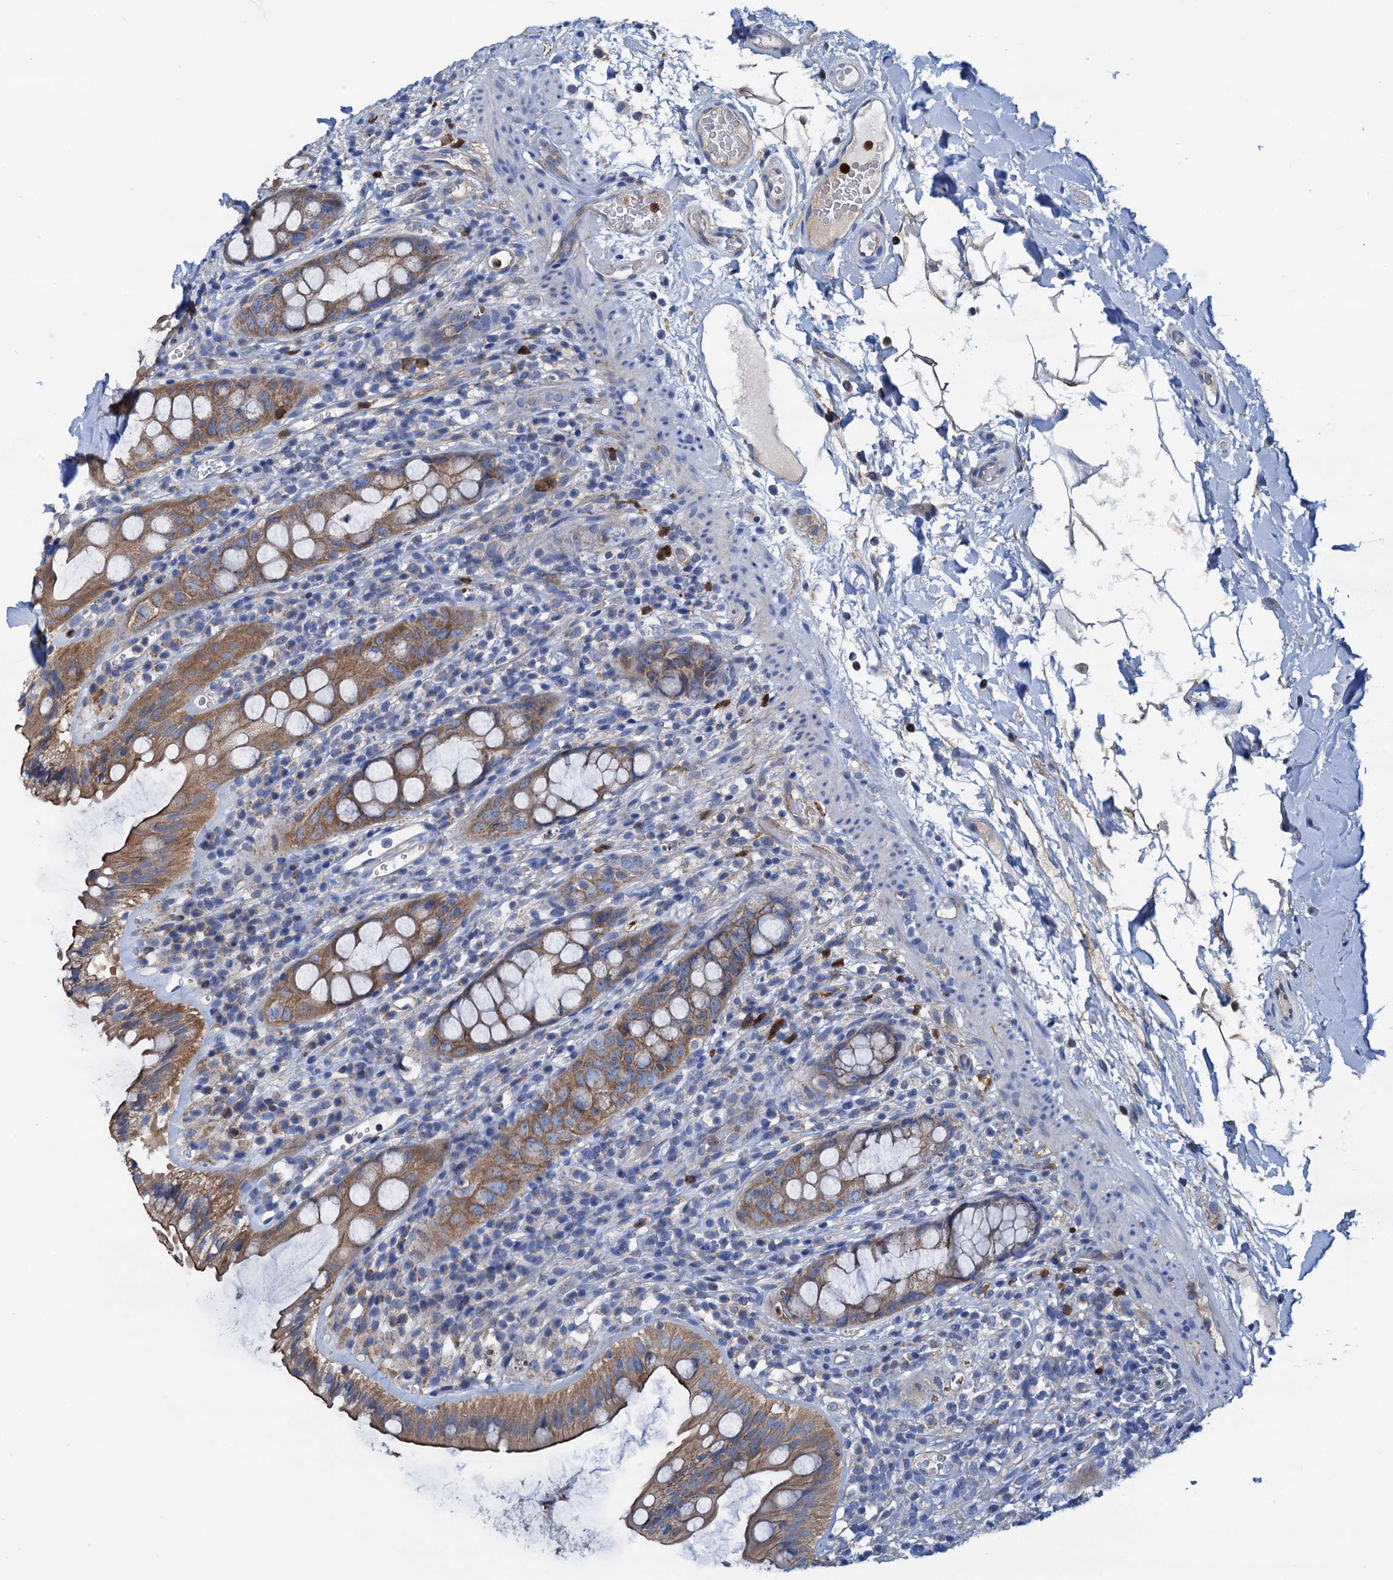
{"staining": {"intensity": "moderate", "quantity": ">75%", "location": "cytoplasmic/membranous"}, "tissue": "rectum", "cell_type": "Glandular cells", "image_type": "normal", "snomed": [{"axis": "morphology", "description": "Normal tissue, NOS"}, {"axis": "topography", "description": "Rectum"}], "caption": "This histopathology image displays benign rectum stained with immunohistochemistry to label a protein in brown. The cytoplasmic/membranous of glandular cells show moderate positivity for the protein. Nuclei are counter-stained blue.", "gene": "RASSF9", "patient": {"sex": "female", "age": 57}}